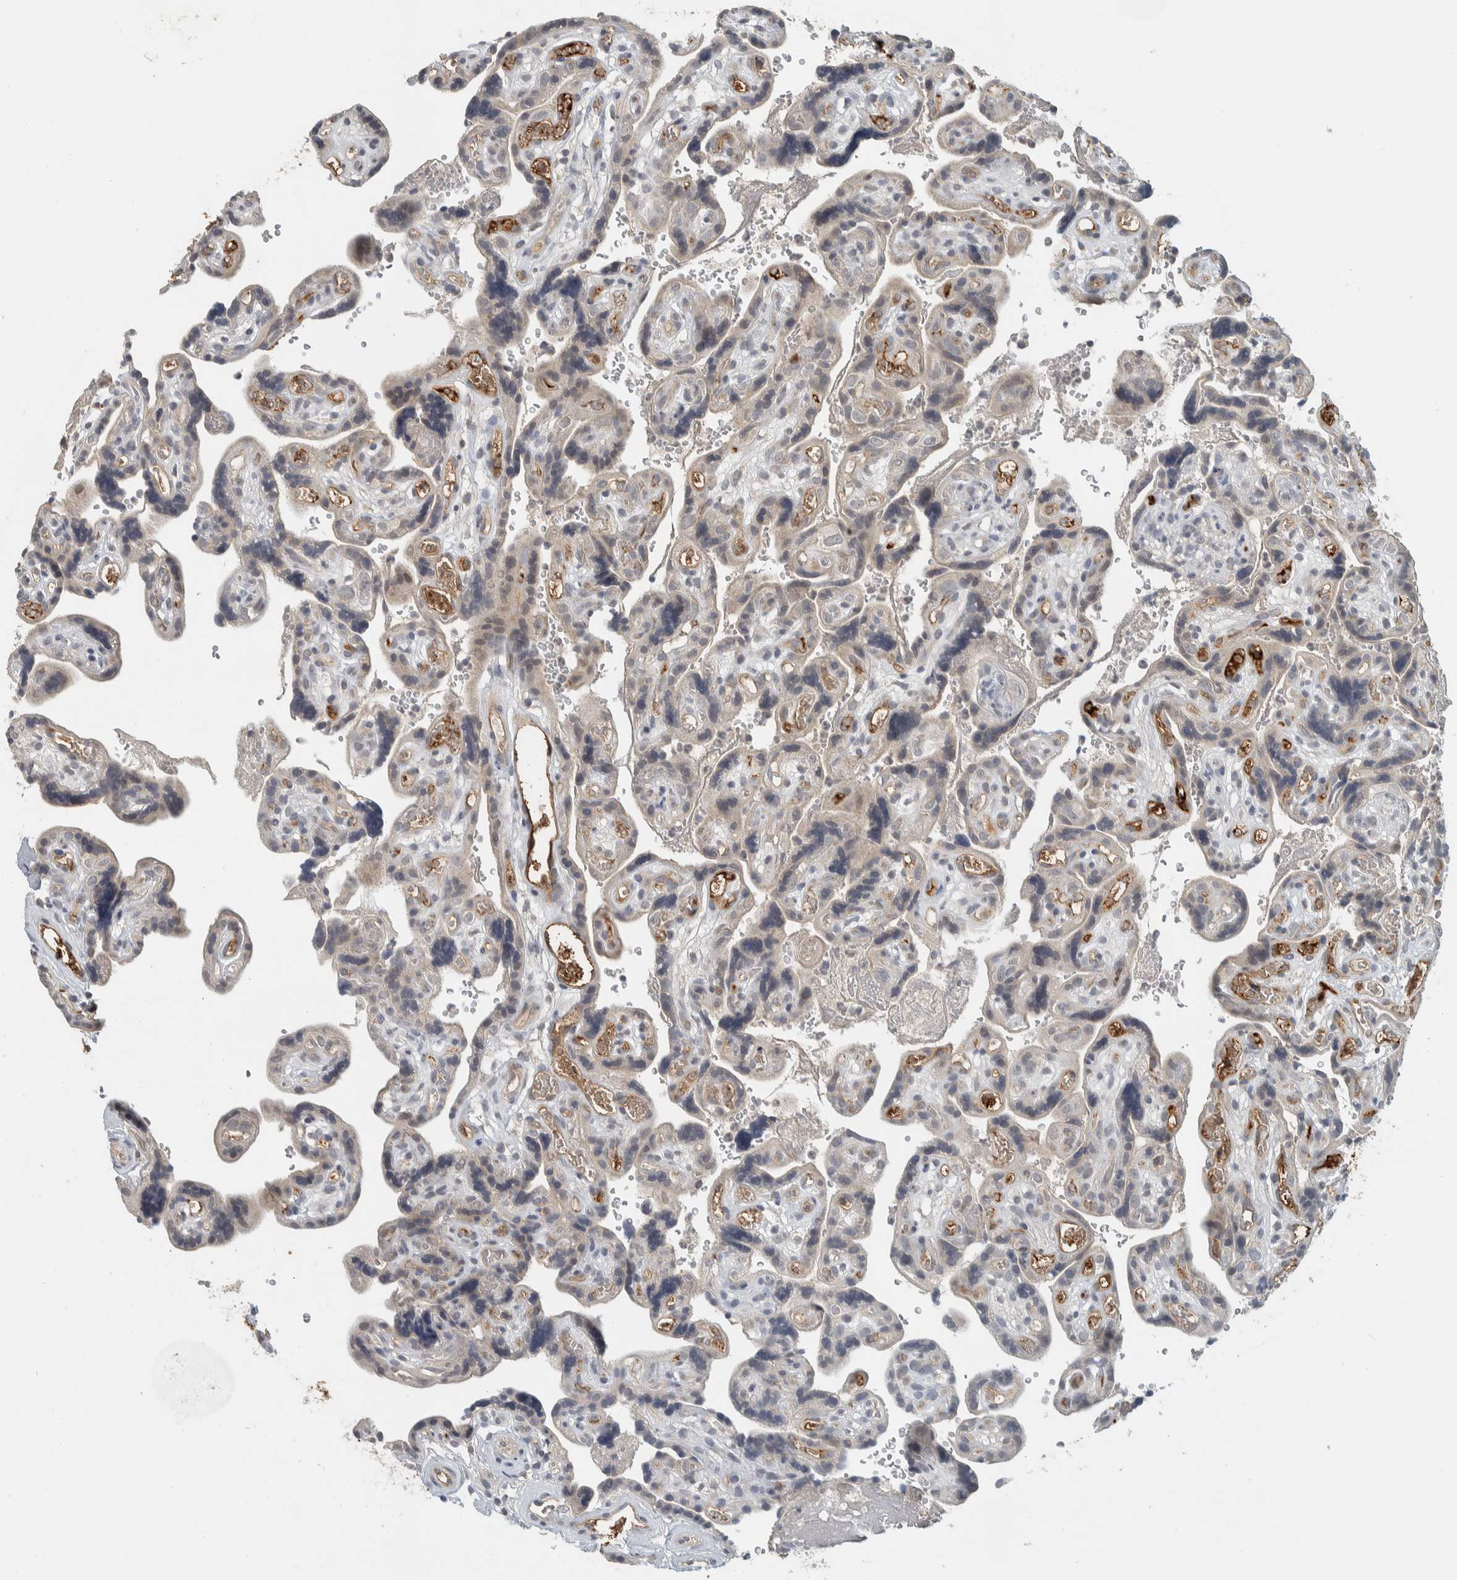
{"staining": {"intensity": "negative", "quantity": "none", "location": "none"}, "tissue": "placenta", "cell_type": "Decidual cells", "image_type": "normal", "snomed": [{"axis": "morphology", "description": "Normal tissue, NOS"}, {"axis": "topography", "description": "Placenta"}], "caption": "This is an immunohistochemistry (IHC) micrograph of normal human placenta. There is no staining in decidual cells.", "gene": "AFP", "patient": {"sex": "female", "age": 30}}